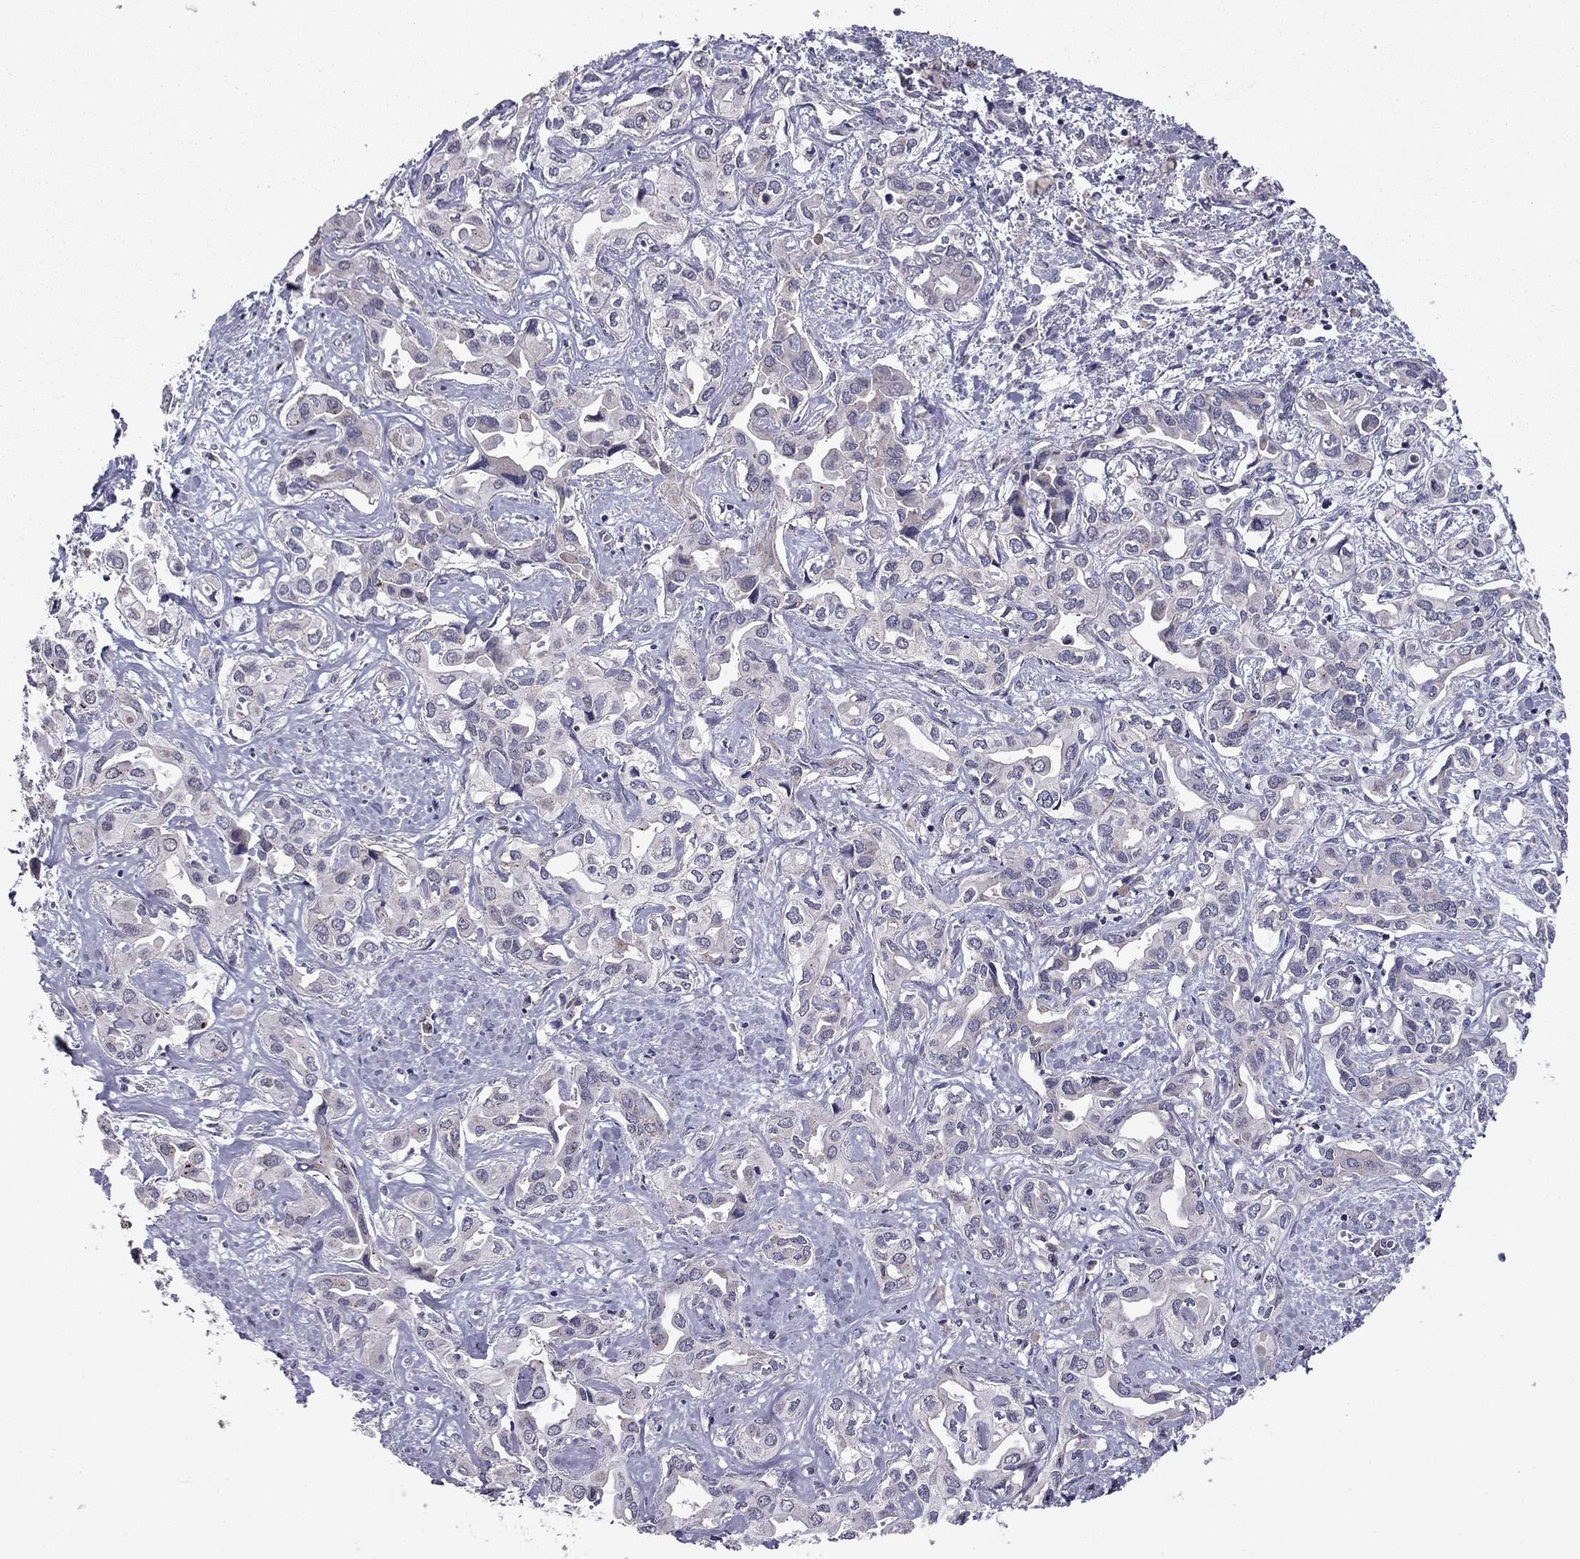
{"staining": {"intensity": "negative", "quantity": "none", "location": "none"}, "tissue": "liver cancer", "cell_type": "Tumor cells", "image_type": "cancer", "snomed": [{"axis": "morphology", "description": "Cholangiocarcinoma"}, {"axis": "topography", "description": "Liver"}], "caption": "Immunohistochemistry (IHC) micrograph of human liver cancer stained for a protein (brown), which demonstrates no expression in tumor cells.", "gene": "HCN1", "patient": {"sex": "female", "age": 64}}